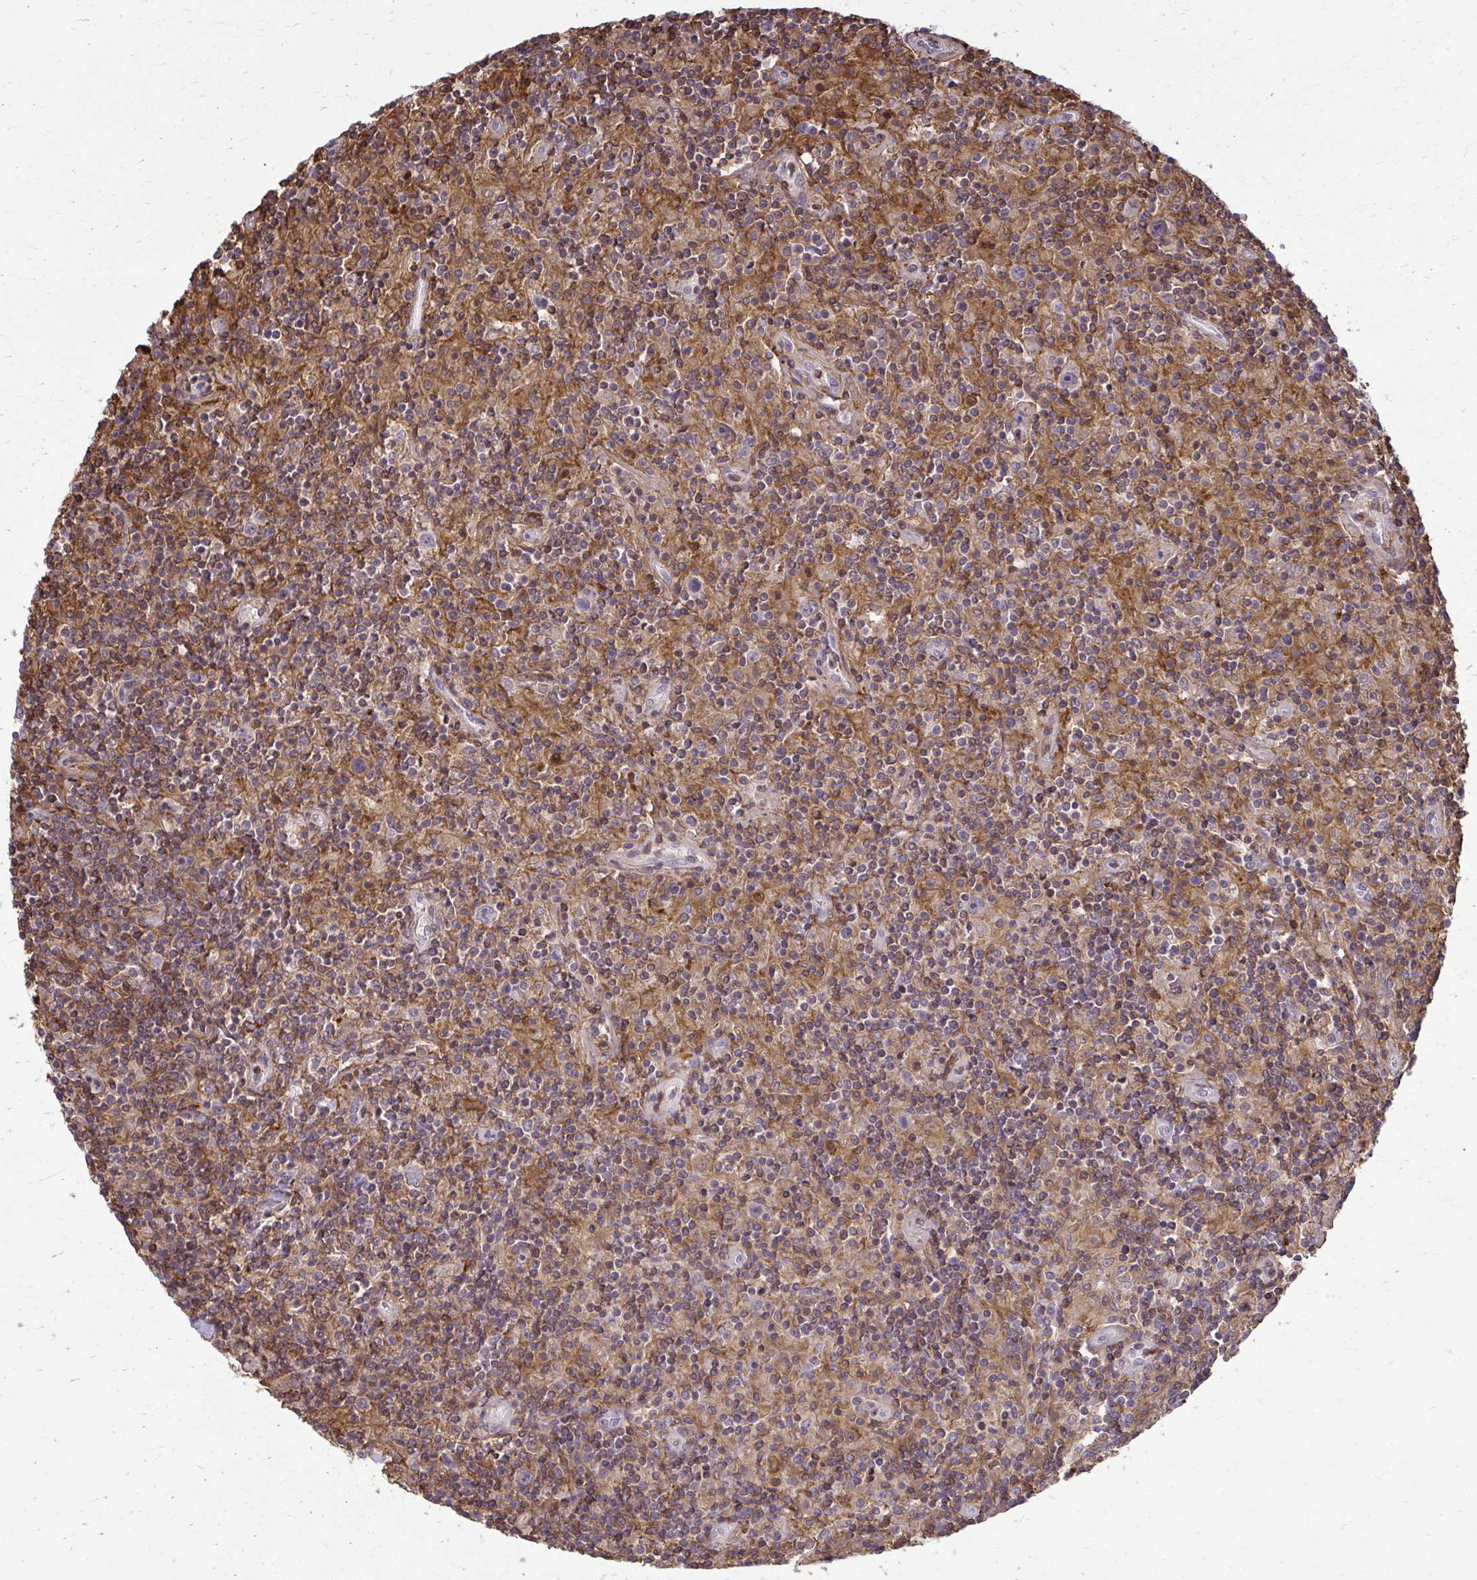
{"staining": {"intensity": "negative", "quantity": "none", "location": "none"}, "tissue": "lymphoma", "cell_type": "Tumor cells", "image_type": "cancer", "snomed": [{"axis": "morphology", "description": "Hodgkin's disease, NOS"}, {"axis": "topography", "description": "Lymph node"}], "caption": "Tumor cells show no significant protein staining in Hodgkin's disease.", "gene": "AP5M1", "patient": {"sex": "male", "age": 70}}